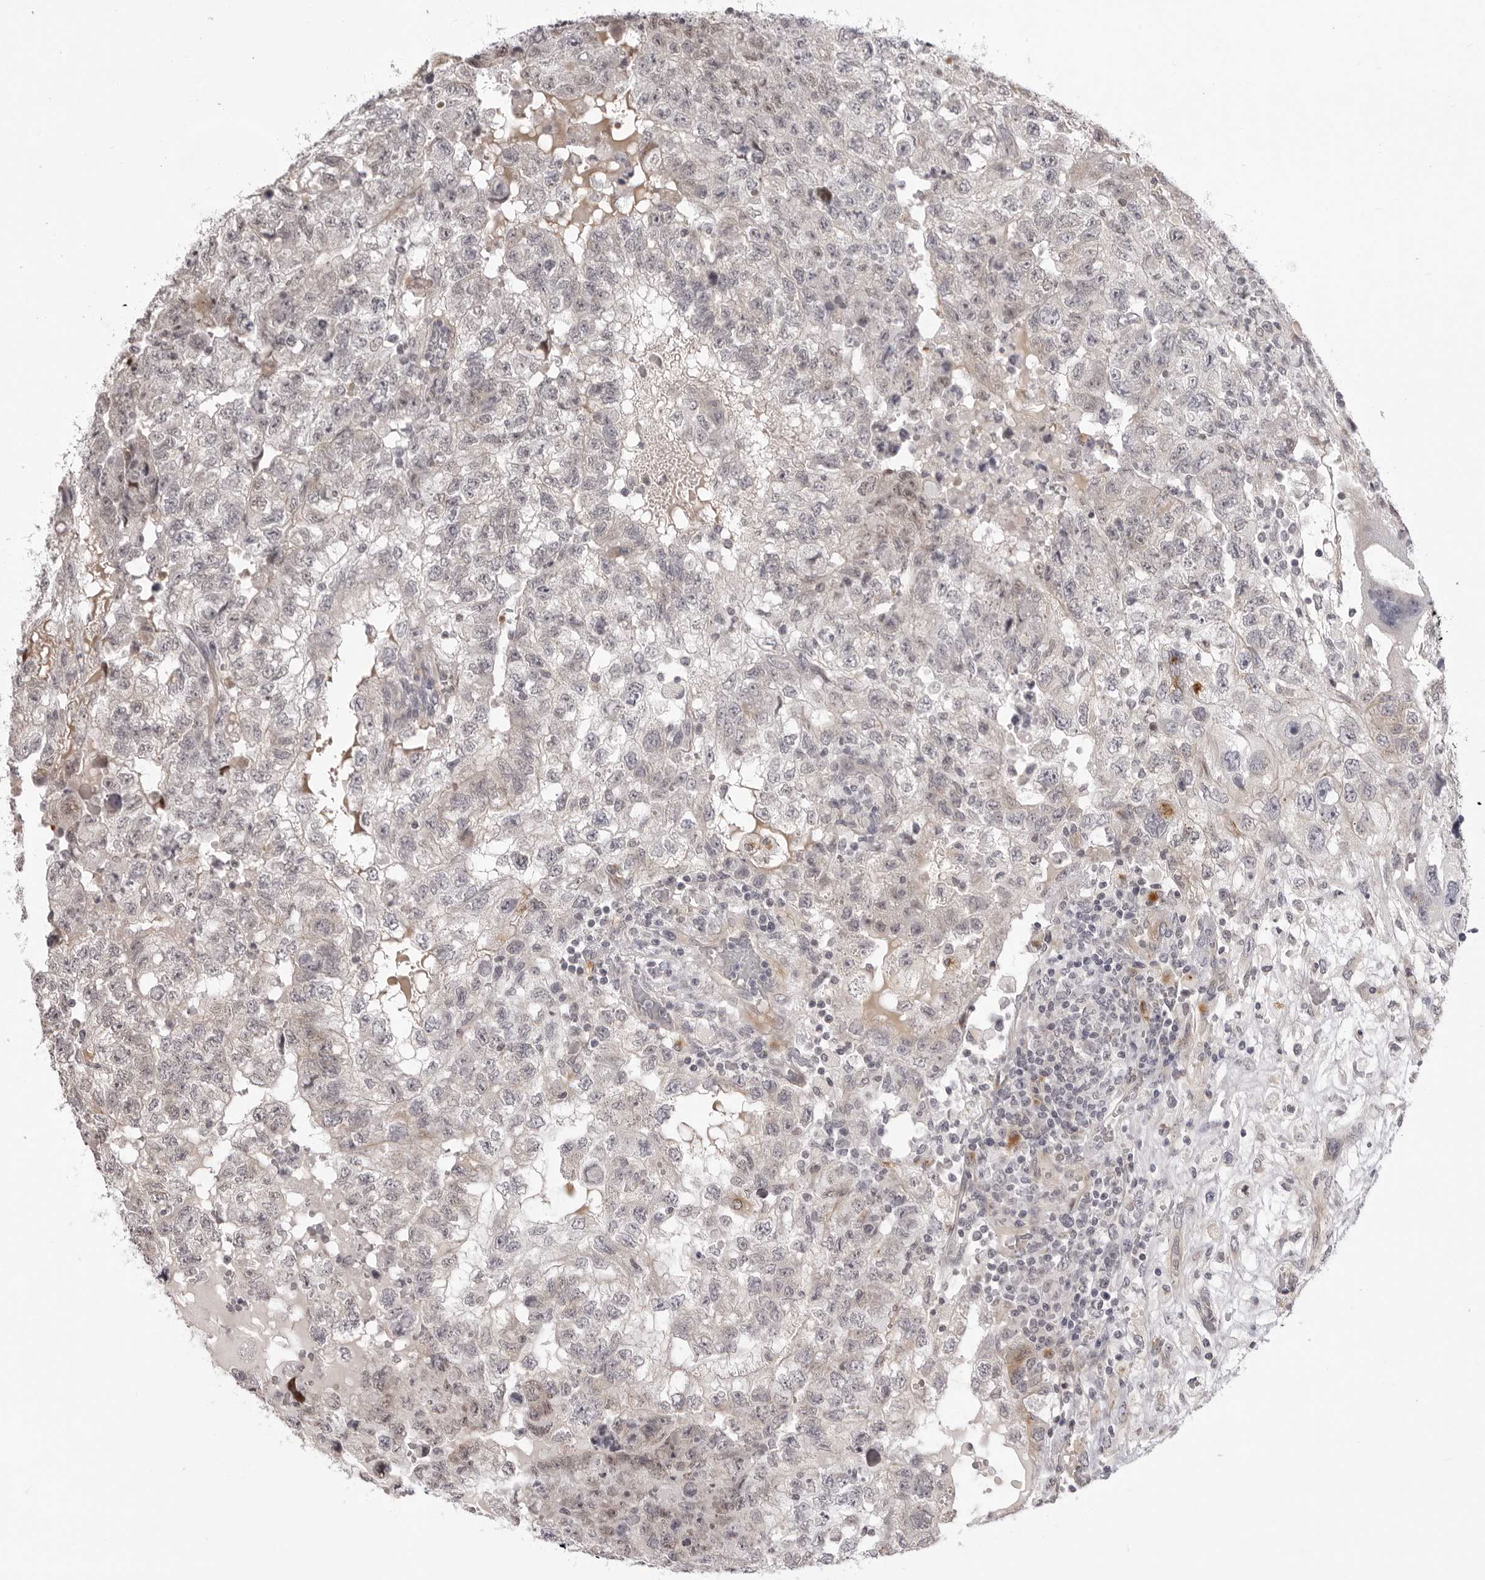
{"staining": {"intensity": "negative", "quantity": "none", "location": "none"}, "tissue": "testis cancer", "cell_type": "Tumor cells", "image_type": "cancer", "snomed": [{"axis": "morphology", "description": "Carcinoma, Embryonal, NOS"}, {"axis": "topography", "description": "Testis"}], "caption": "A high-resolution image shows immunohistochemistry (IHC) staining of testis cancer, which shows no significant staining in tumor cells.", "gene": "SUGCT", "patient": {"sex": "male", "age": 36}}